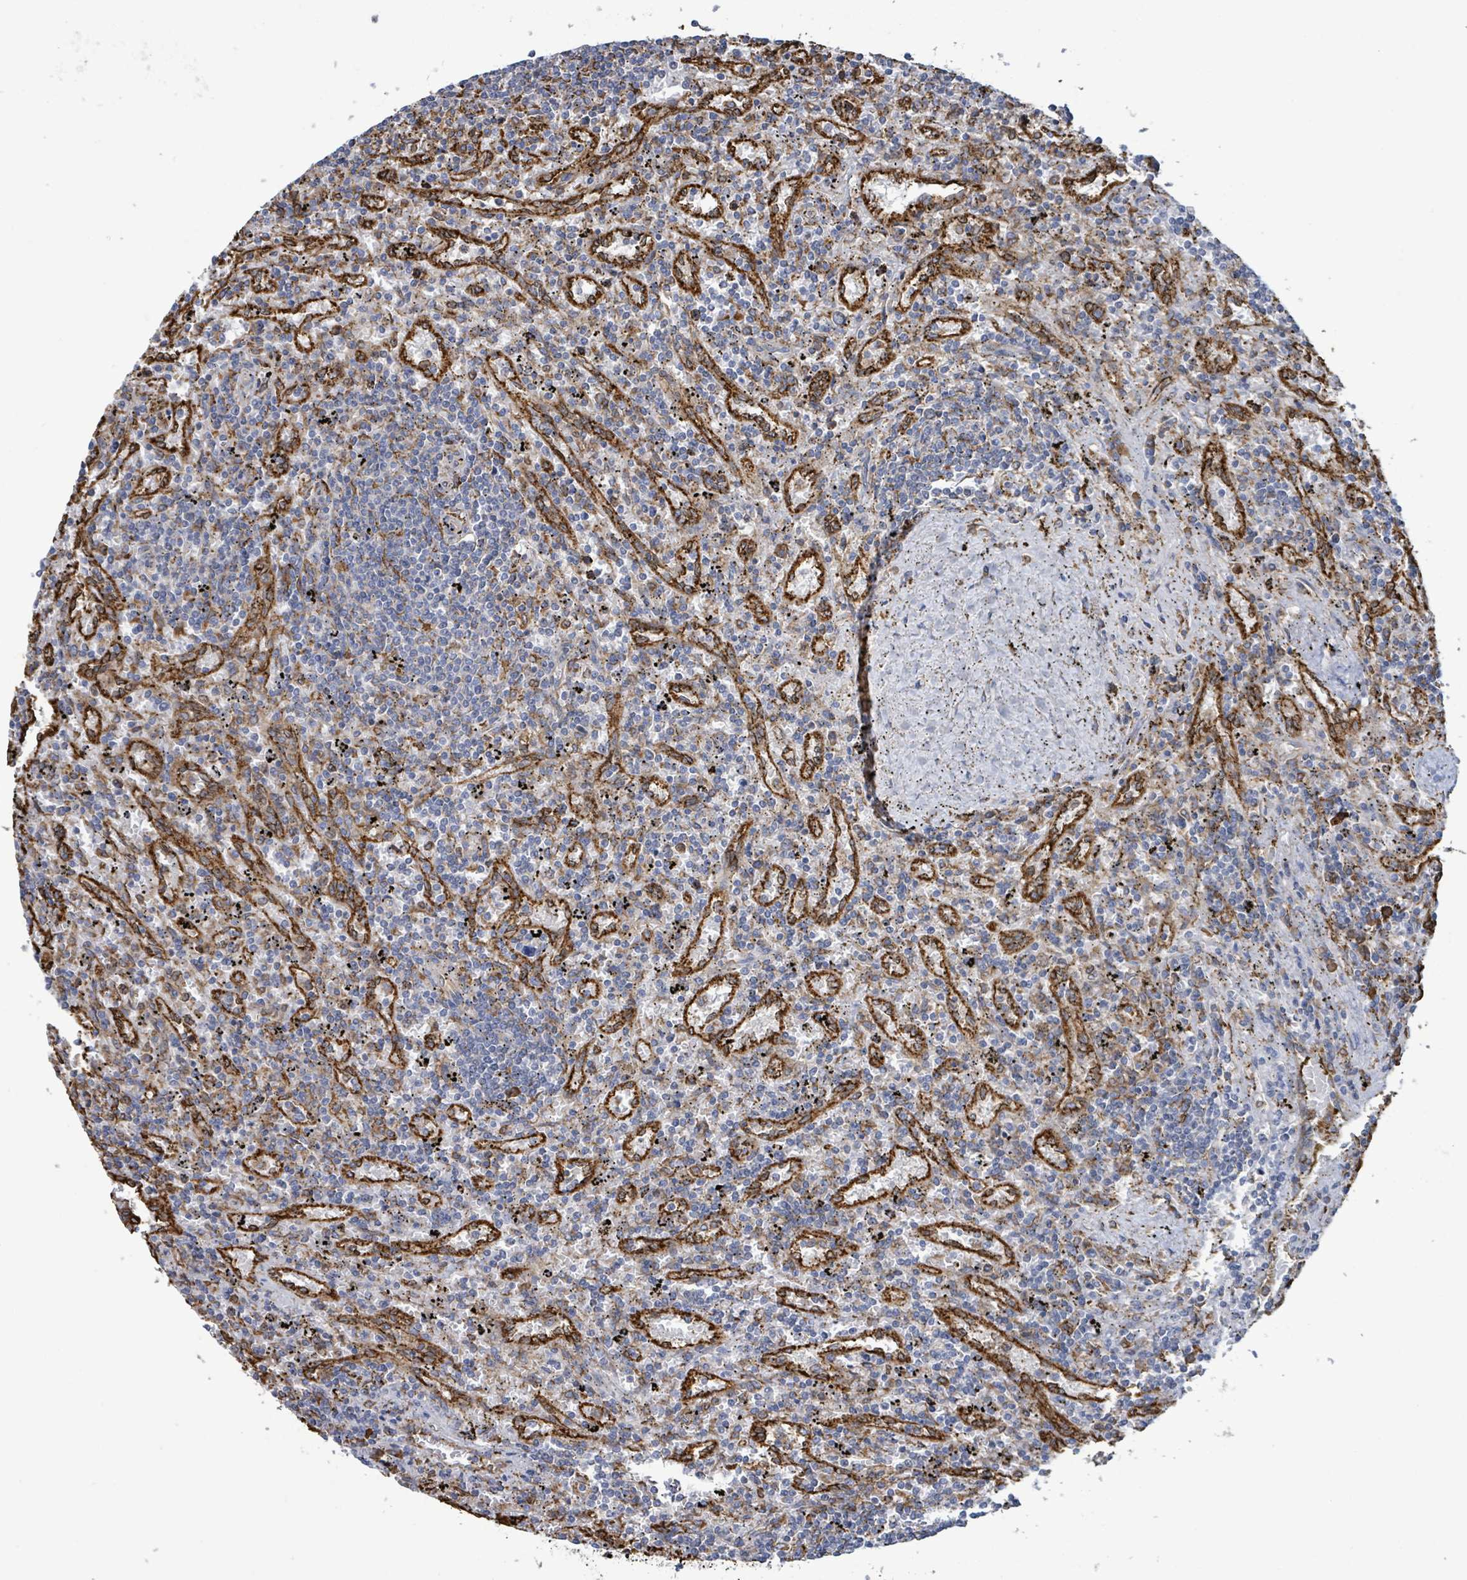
{"staining": {"intensity": "negative", "quantity": "none", "location": "none"}, "tissue": "lymphoma", "cell_type": "Tumor cells", "image_type": "cancer", "snomed": [{"axis": "morphology", "description": "Malignant lymphoma, non-Hodgkin's type, Low grade"}, {"axis": "topography", "description": "Spleen"}], "caption": "Protein analysis of low-grade malignant lymphoma, non-Hodgkin's type exhibits no significant expression in tumor cells. Nuclei are stained in blue.", "gene": "RFPL4A", "patient": {"sex": "male", "age": 76}}